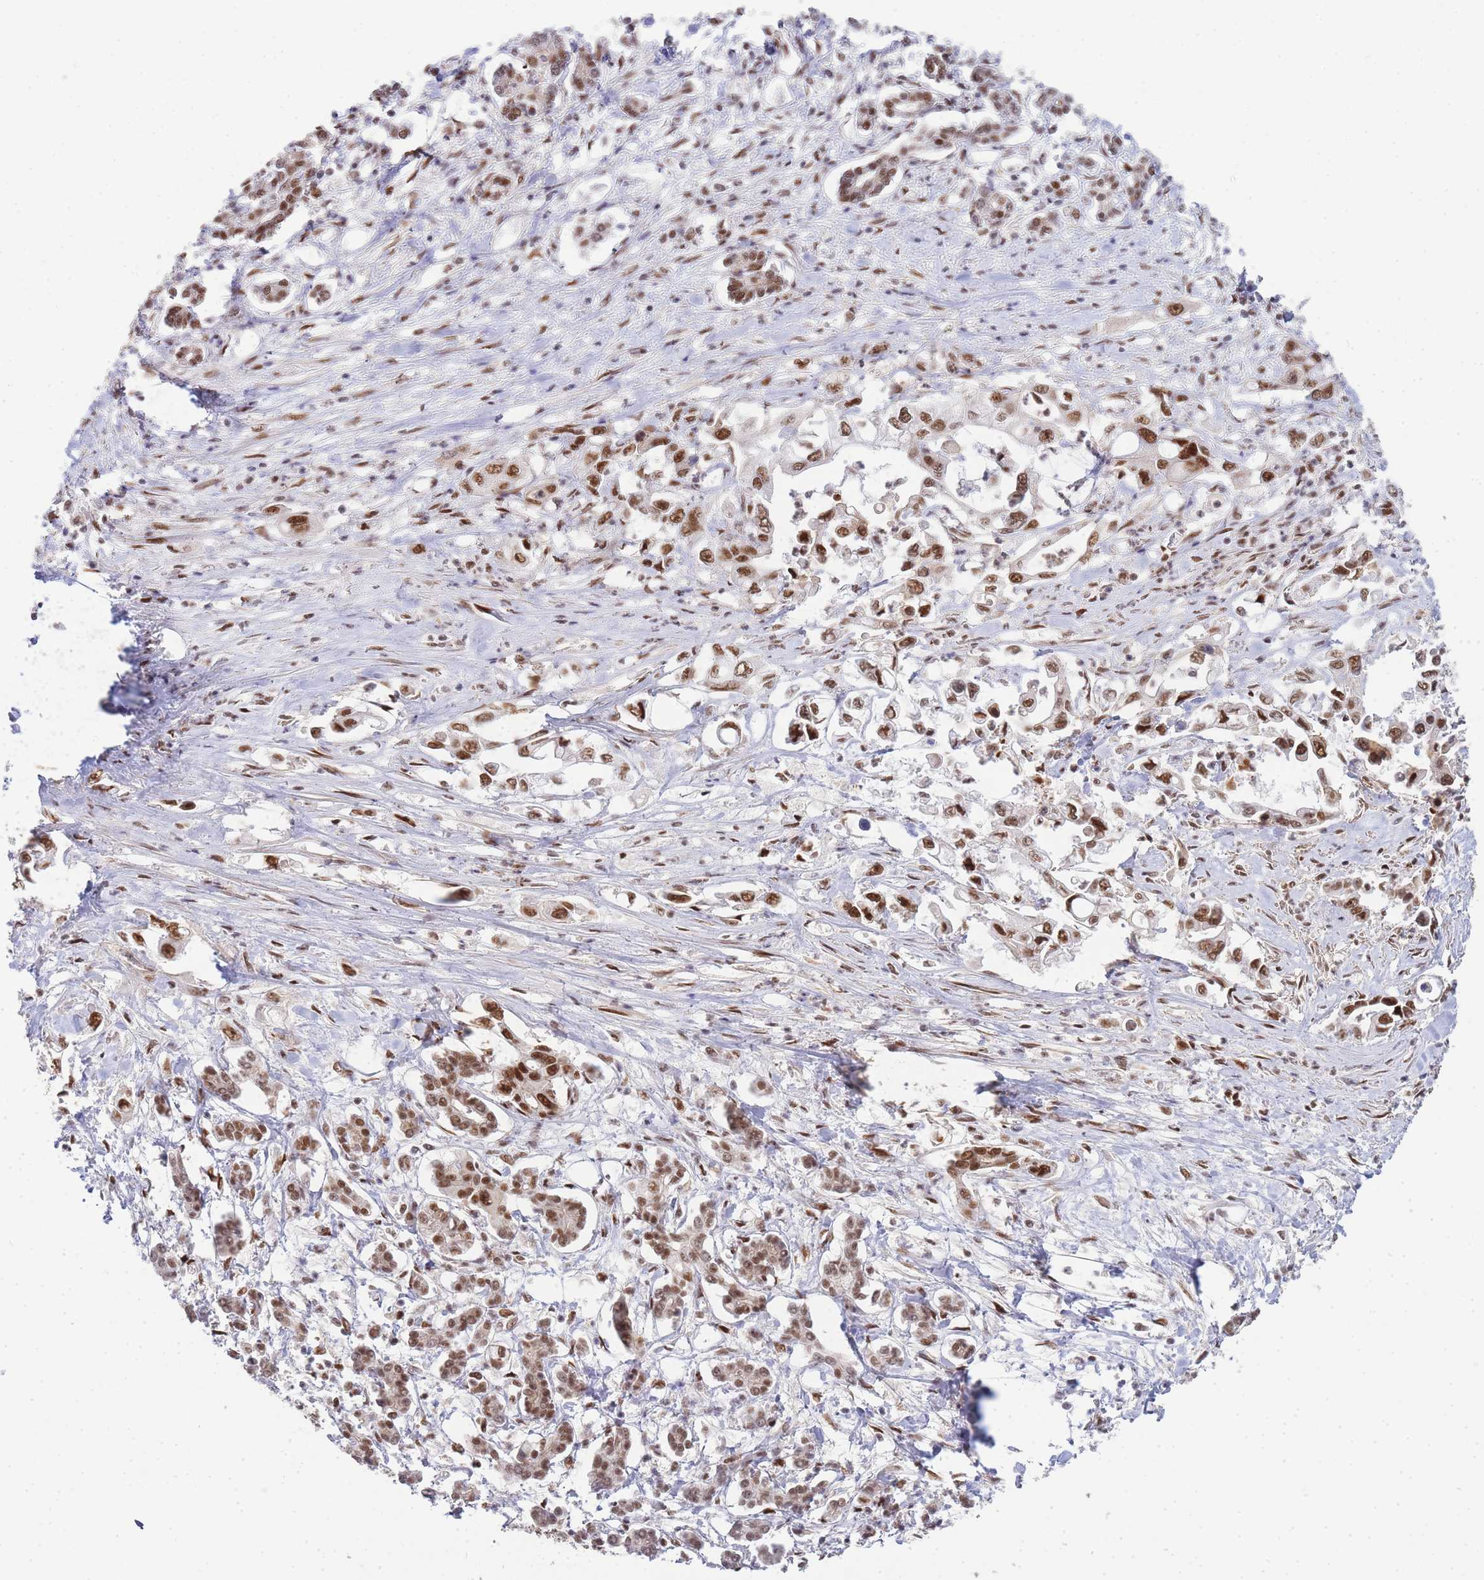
{"staining": {"intensity": "strong", "quantity": ">75%", "location": "nuclear"}, "tissue": "pancreatic cancer", "cell_type": "Tumor cells", "image_type": "cancer", "snomed": [{"axis": "morphology", "description": "Adenocarcinoma, NOS"}, {"axis": "topography", "description": "Pancreas"}], "caption": "Pancreatic cancer (adenocarcinoma) tissue reveals strong nuclear staining in approximately >75% of tumor cells", "gene": "PRKDC", "patient": {"sex": "male", "age": 61}}